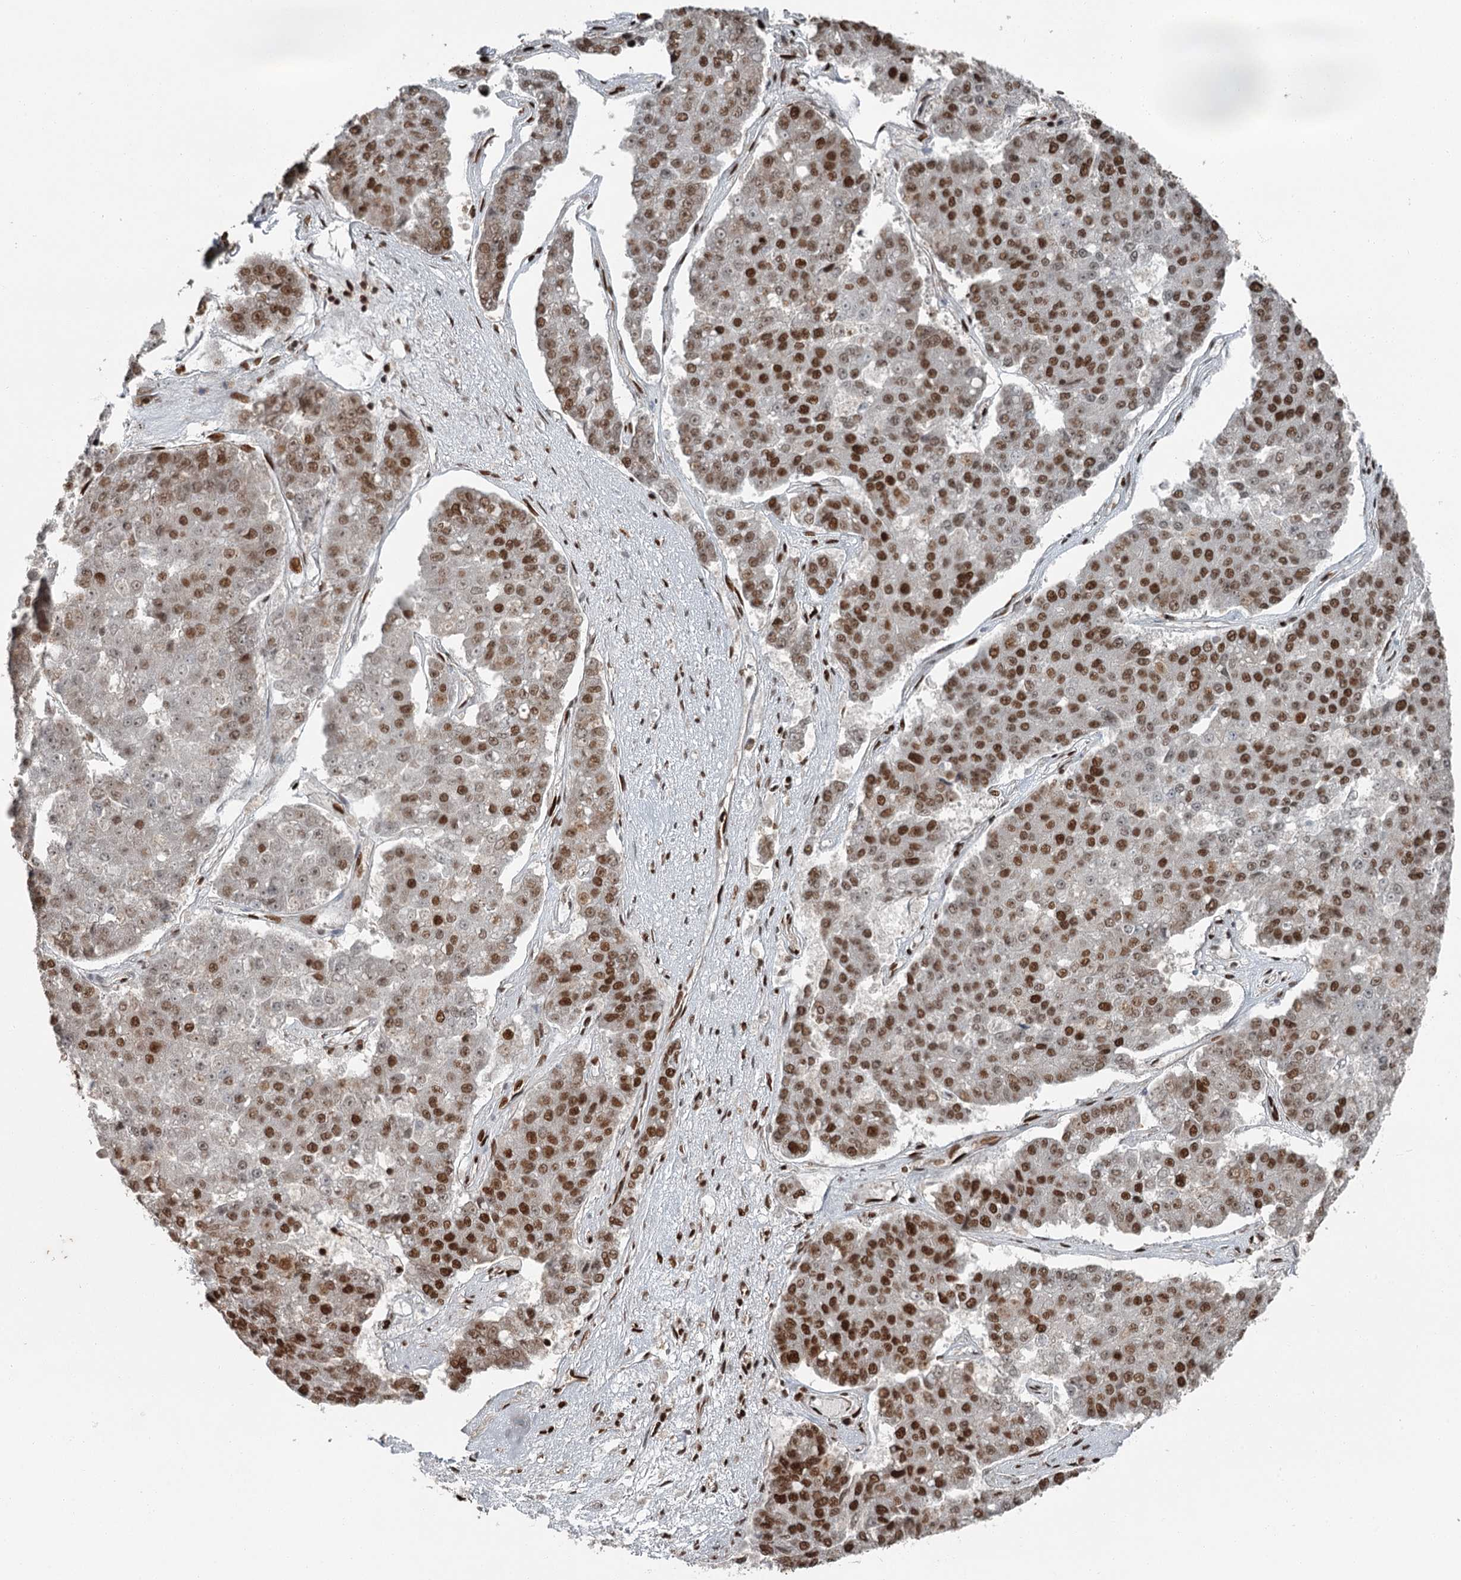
{"staining": {"intensity": "strong", "quantity": "25%-75%", "location": "nuclear"}, "tissue": "pancreatic cancer", "cell_type": "Tumor cells", "image_type": "cancer", "snomed": [{"axis": "morphology", "description": "Adenocarcinoma, NOS"}, {"axis": "topography", "description": "Pancreas"}], "caption": "Immunohistochemistry (IHC) (DAB) staining of human pancreatic cancer displays strong nuclear protein staining in approximately 25%-75% of tumor cells.", "gene": "RBBP7", "patient": {"sex": "male", "age": 50}}